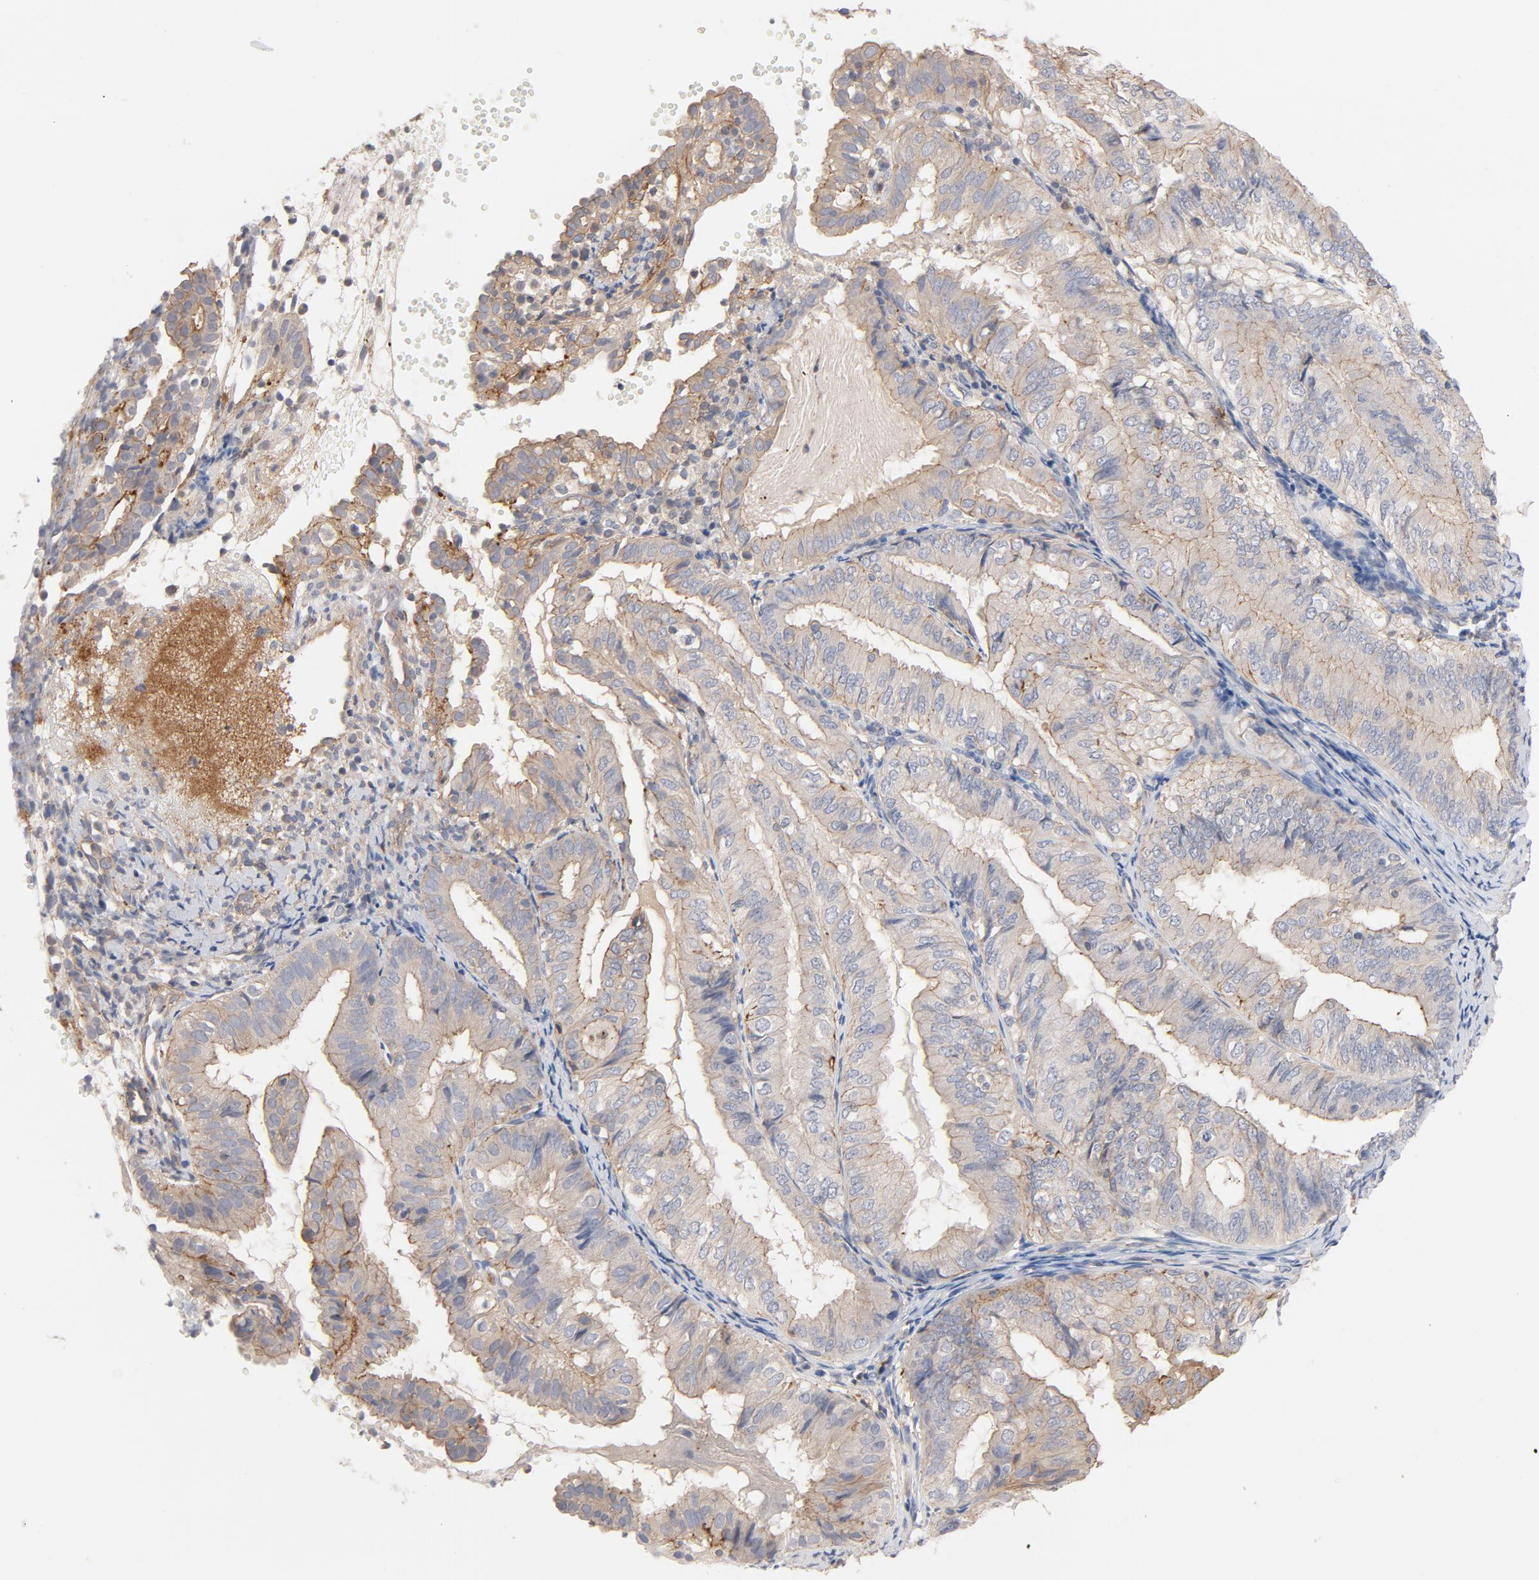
{"staining": {"intensity": "moderate", "quantity": ">75%", "location": "cytoplasmic/membranous"}, "tissue": "endometrial cancer", "cell_type": "Tumor cells", "image_type": "cancer", "snomed": [{"axis": "morphology", "description": "Adenocarcinoma, NOS"}, {"axis": "topography", "description": "Endometrium"}], "caption": "The histopathology image demonstrates a brown stain indicating the presence of a protein in the cytoplasmic/membranous of tumor cells in endometrial cancer.", "gene": "STRN3", "patient": {"sex": "female", "age": 66}}